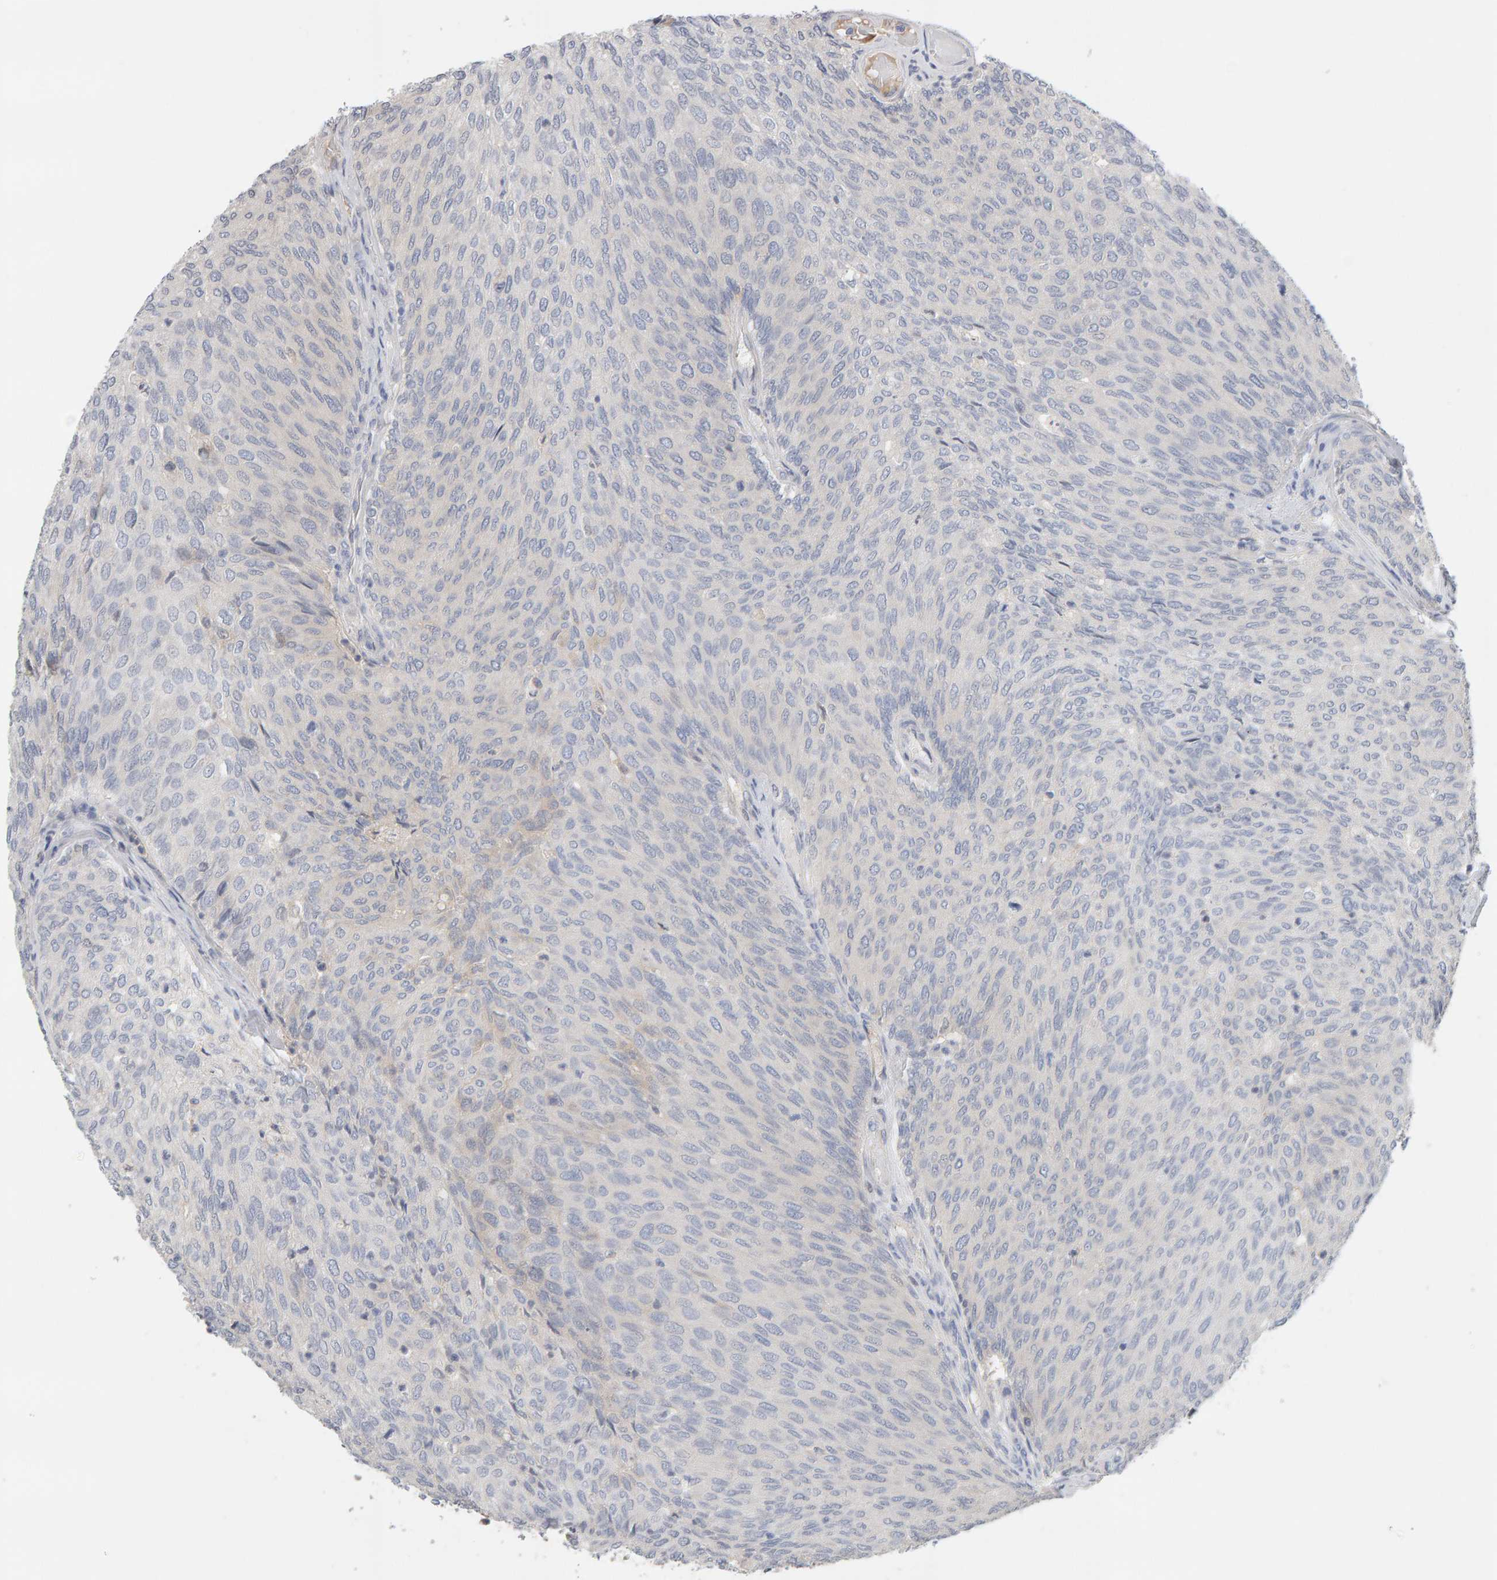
{"staining": {"intensity": "negative", "quantity": "none", "location": "none"}, "tissue": "urothelial cancer", "cell_type": "Tumor cells", "image_type": "cancer", "snomed": [{"axis": "morphology", "description": "Urothelial carcinoma, Low grade"}, {"axis": "topography", "description": "Urinary bladder"}], "caption": "The image displays no significant expression in tumor cells of urothelial cancer. The staining was performed using DAB to visualize the protein expression in brown, while the nuclei were stained in blue with hematoxylin (Magnification: 20x).", "gene": "GFUS", "patient": {"sex": "female", "age": 79}}